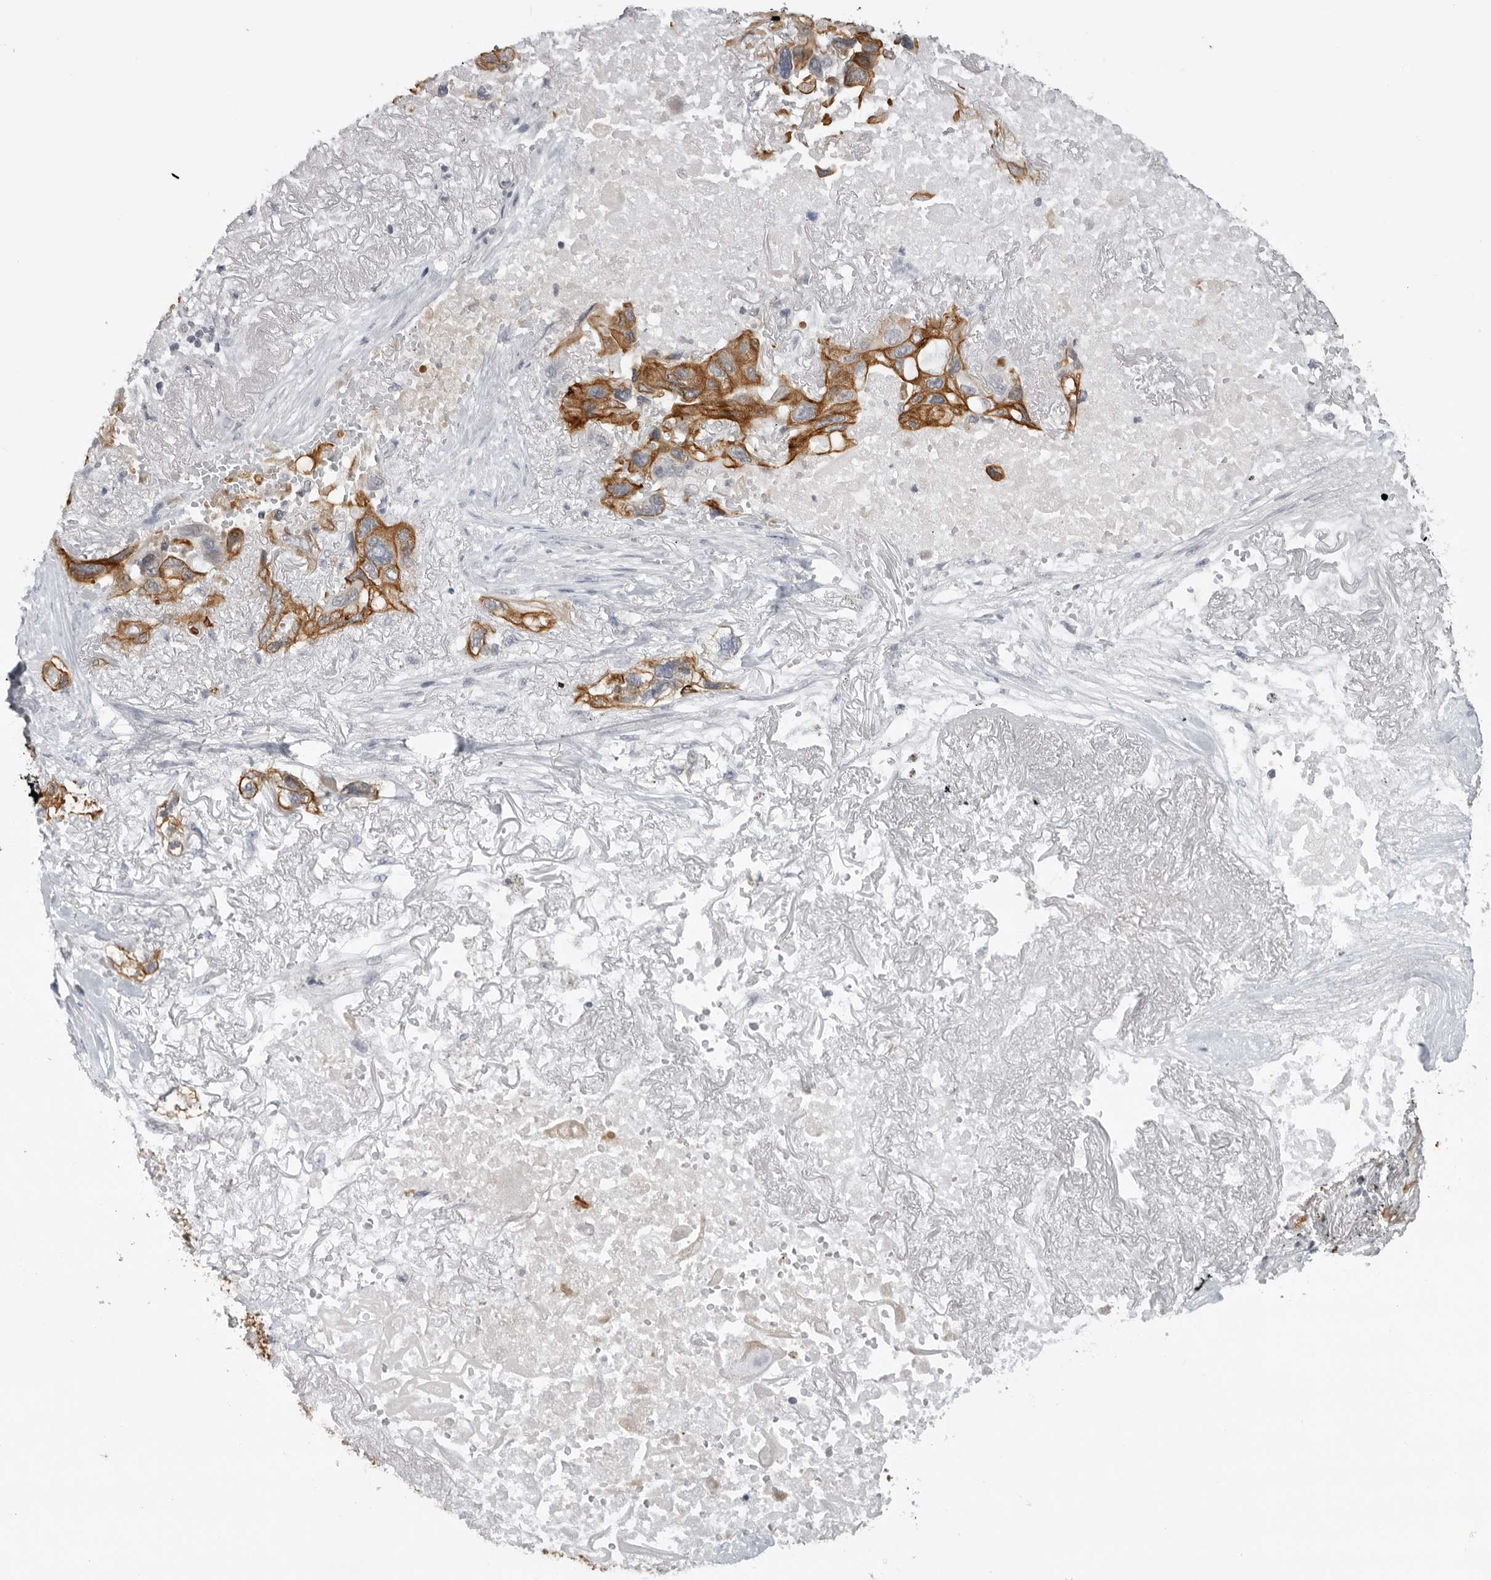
{"staining": {"intensity": "strong", "quantity": ">75%", "location": "cytoplasmic/membranous"}, "tissue": "lung cancer", "cell_type": "Tumor cells", "image_type": "cancer", "snomed": [{"axis": "morphology", "description": "Squamous cell carcinoma, NOS"}, {"axis": "topography", "description": "Lung"}], "caption": "This photomicrograph exhibits squamous cell carcinoma (lung) stained with immunohistochemistry to label a protein in brown. The cytoplasmic/membranous of tumor cells show strong positivity for the protein. Nuclei are counter-stained blue.", "gene": "SERPINF2", "patient": {"sex": "female", "age": 73}}